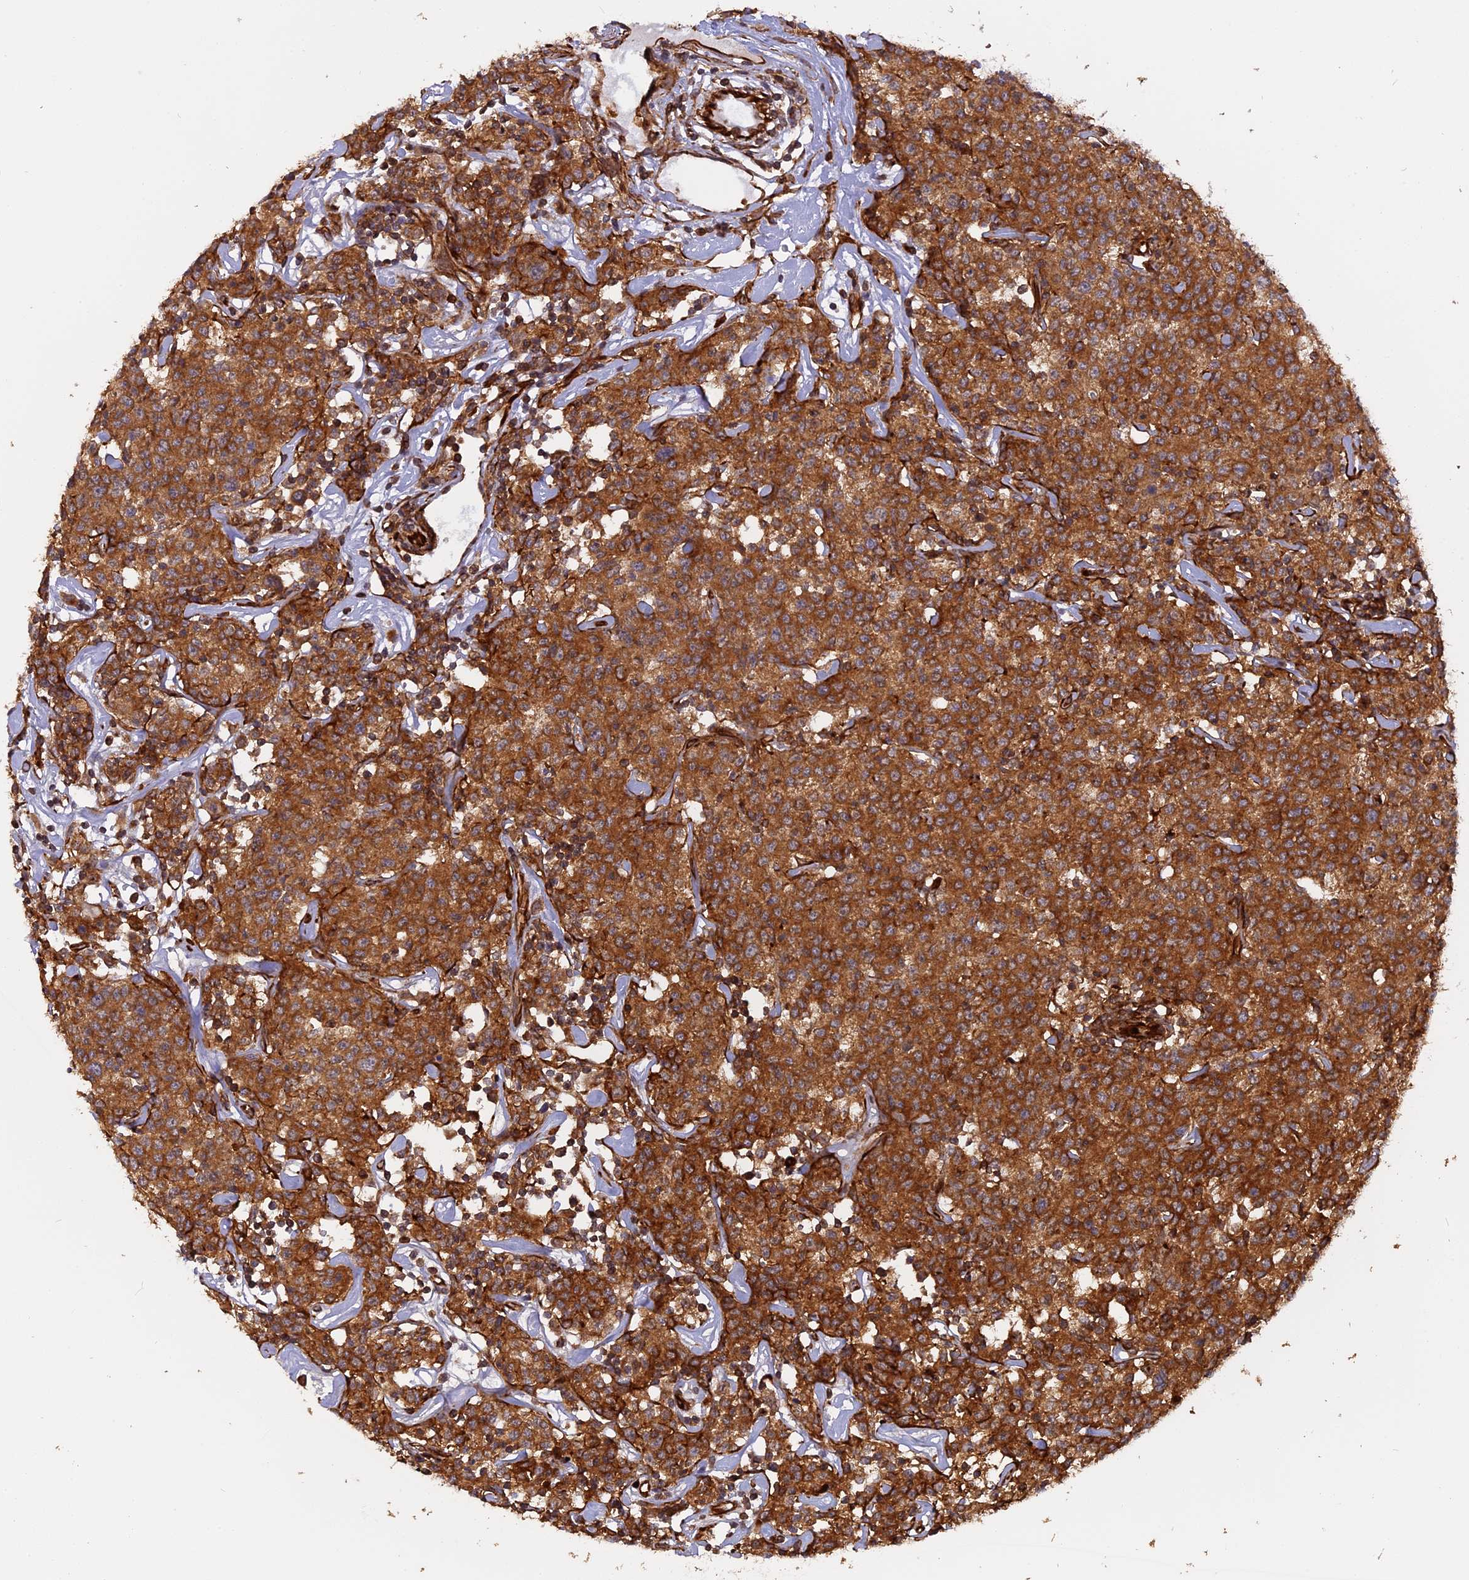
{"staining": {"intensity": "strong", "quantity": ">75%", "location": "cytoplasmic/membranous"}, "tissue": "lymphoma", "cell_type": "Tumor cells", "image_type": "cancer", "snomed": [{"axis": "morphology", "description": "Malignant lymphoma, non-Hodgkin's type, Low grade"}, {"axis": "topography", "description": "Small intestine"}], "caption": "This photomicrograph reveals malignant lymphoma, non-Hodgkin's type (low-grade) stained with immunohistochemistry to label a protein in brown. The cytoplasmic/membranous of tumor cells show strong positivity for the protein. Nuclei are counter-stained blue.", "gene": "PHLDB3", "patient": {"sex": "female", "age": 59}}